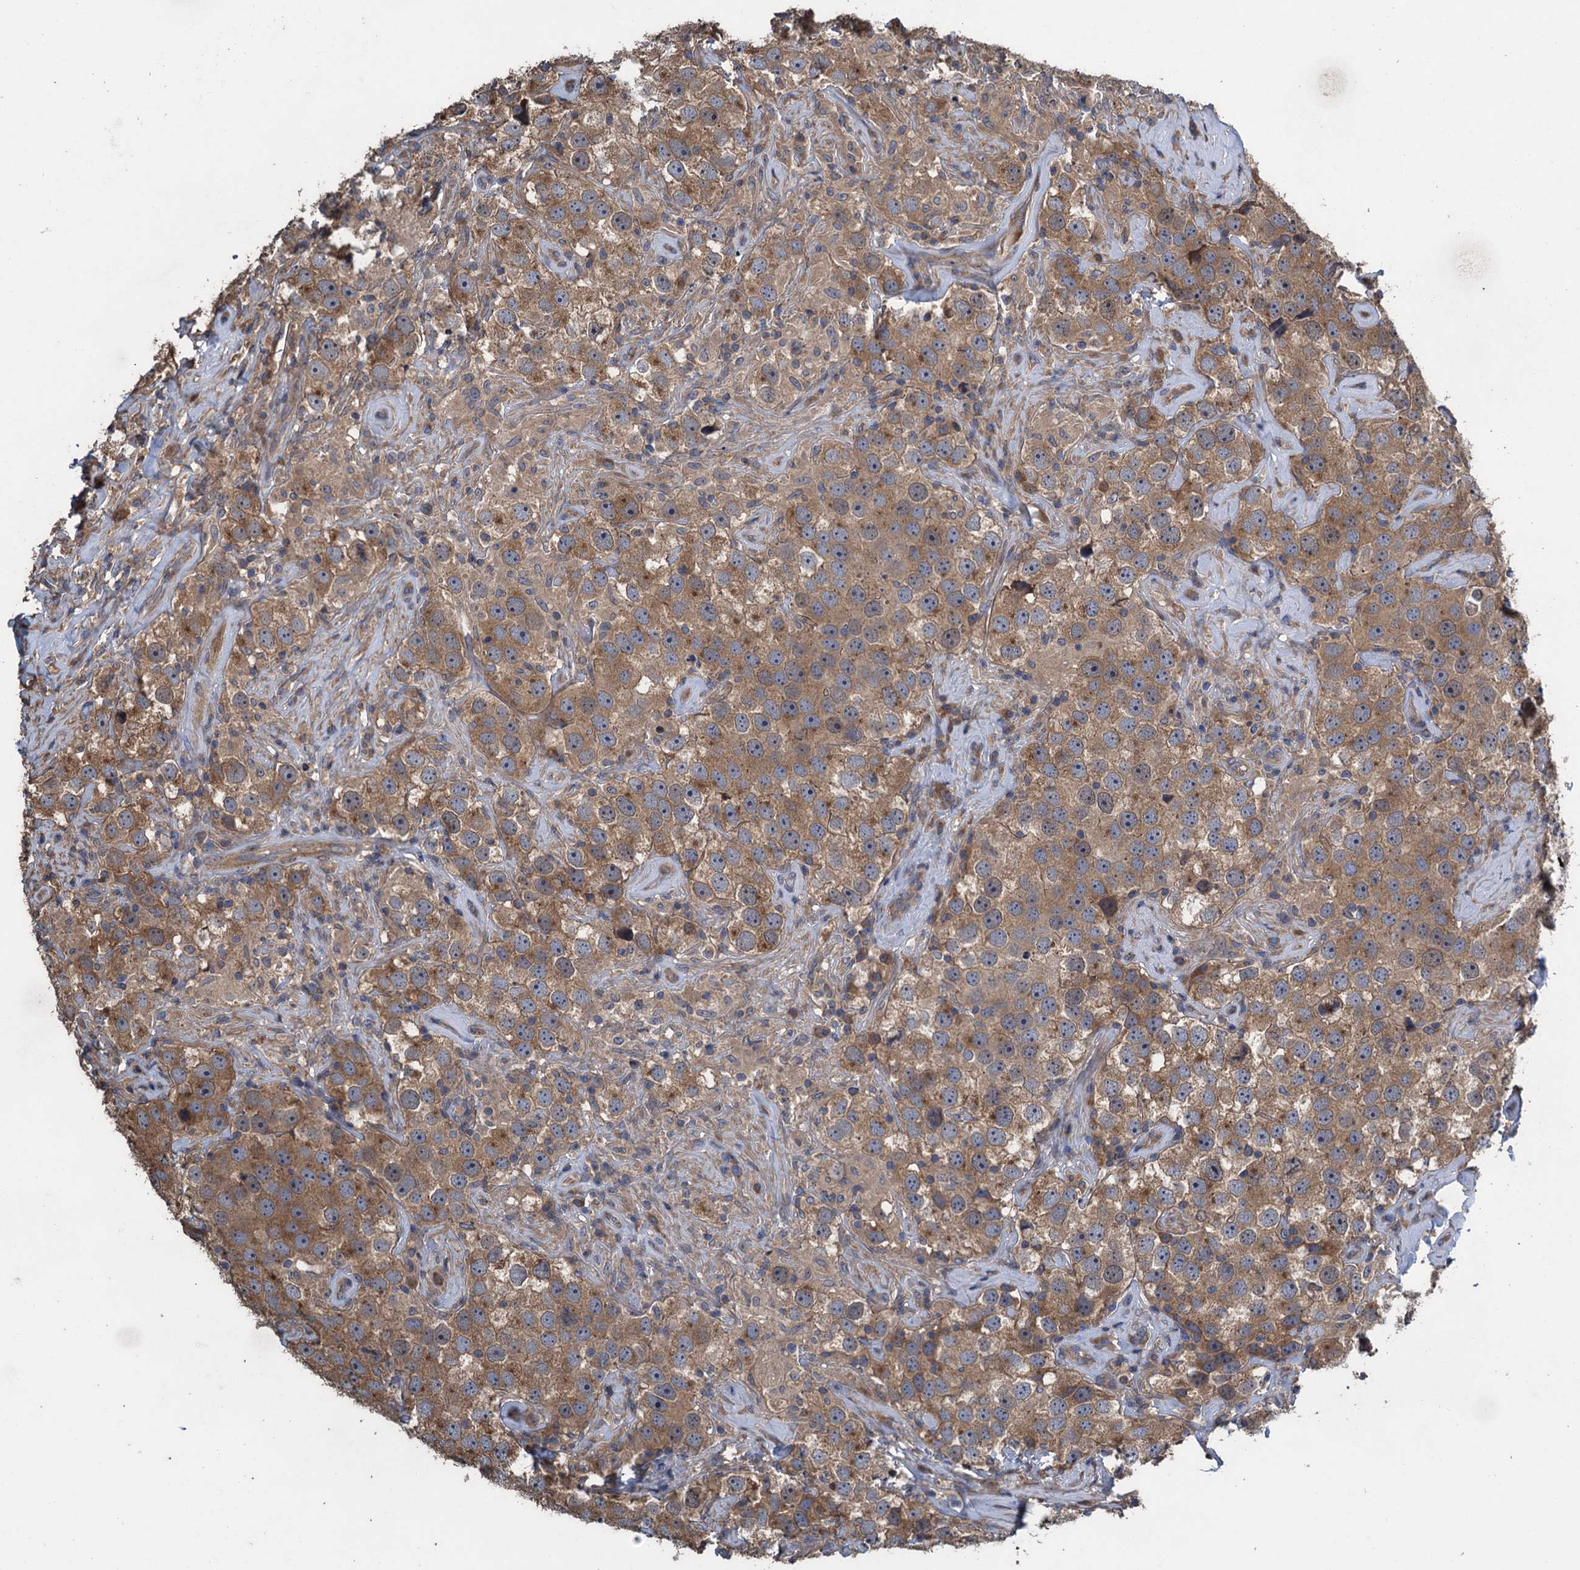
{"staining": {"intensity": "moderate", "quantity": ">75%", "location": "cytoplasmic/membranous"}, "tissue": "testis cancer", "cell_type": "Tumor cells", "image_type": "cancer", "snomed": [{"axis": "morphology", "description": "Seminoma, NOS"}, {"axis": "topography", "description": "Testis"}], "caption": "Testis cancer stained for a protein demonstrates moderate cytoplasmic/membranous positivity in tumor cells.", "gene": "CNTN5", "patient": {"sex": "male", "age": 49}}